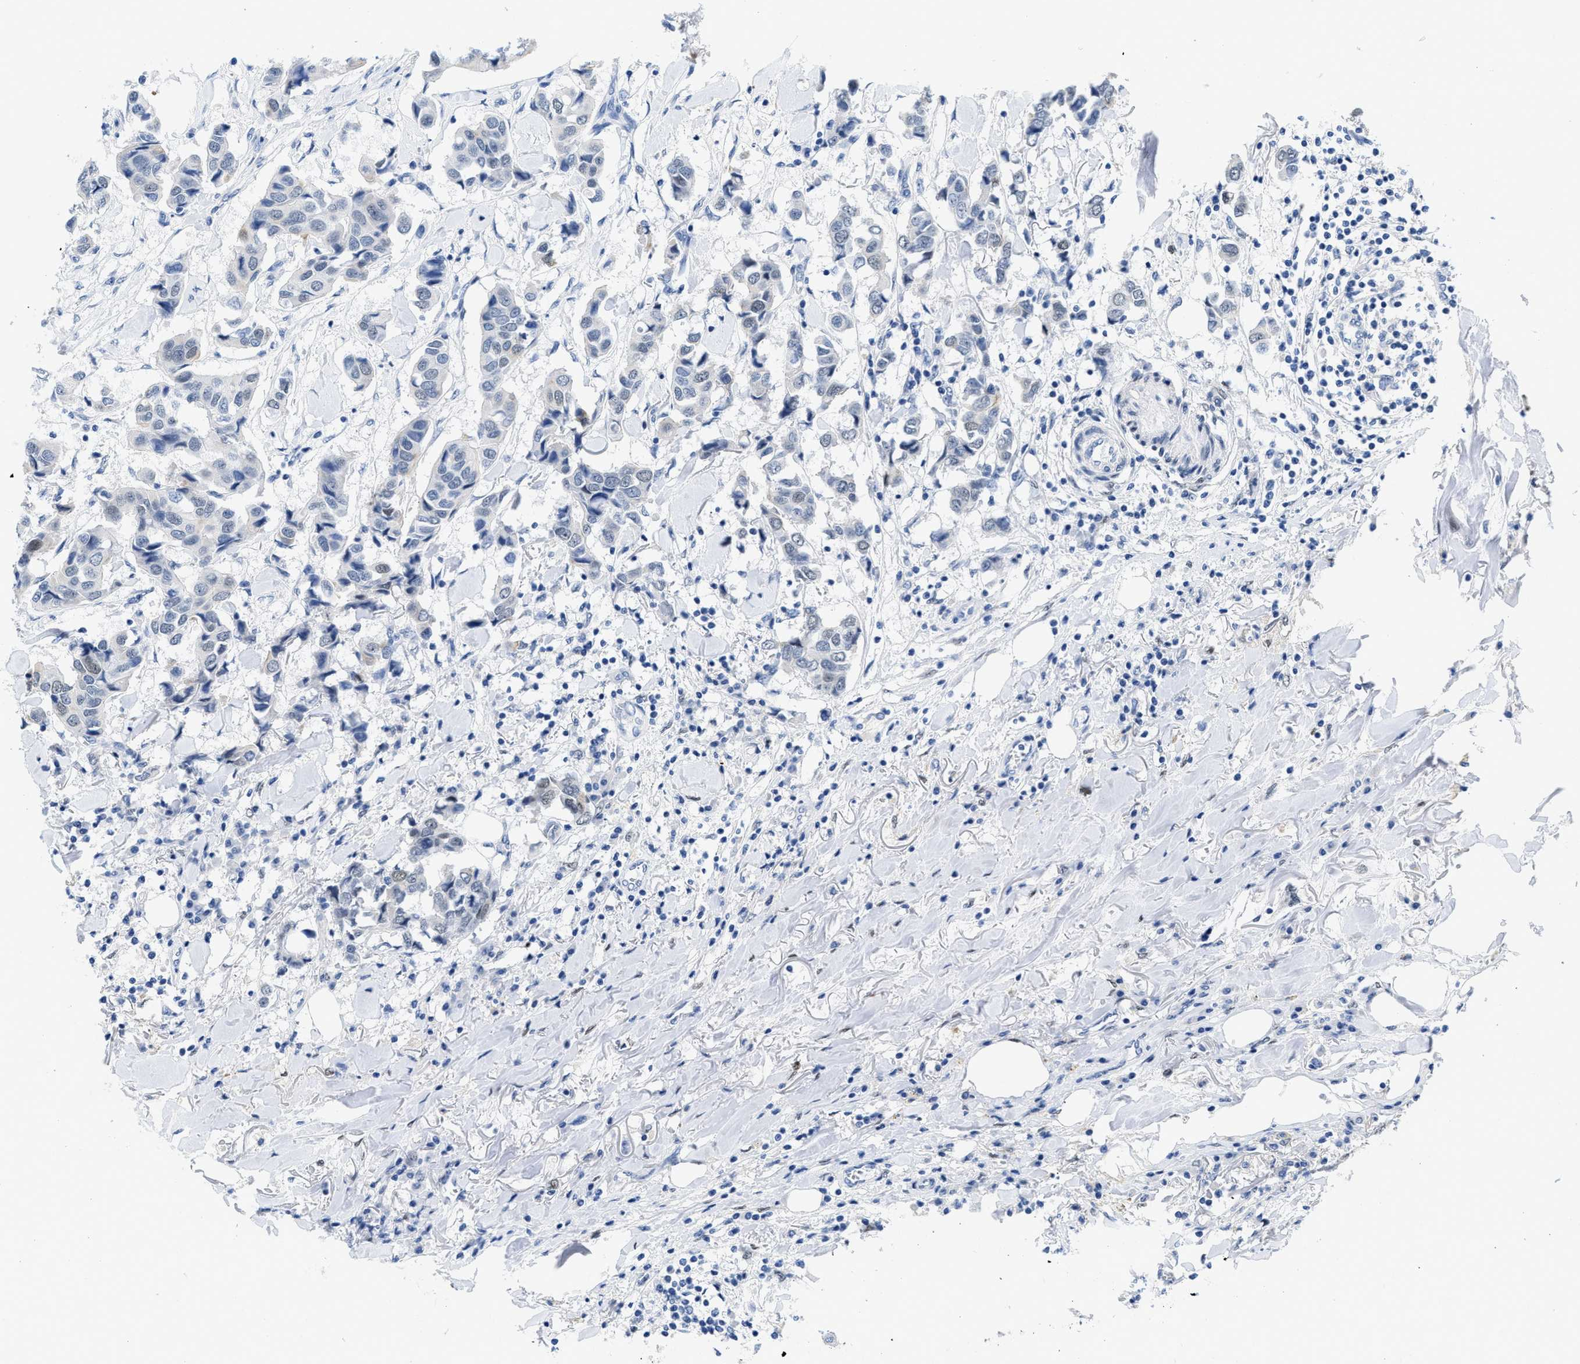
{"staining": {"intensity": "moderate", "quantity": "<25%", "location": "nuclear"}, "tissue": "breast cancer", "cell_type": "Tumor cells", "image_type": "cancer", "snomed": [{"axis": "morphology", "description": "Duct carcinoma"}, {"axis": "topography", "description": "Breast"}], "caption": "High-power microscopy captured an immunohistochemistry (IHC) photomicrograph of breast cancer (infiltrating ductal carcinoma), revealing moderate nuclear positivity in about <25% of tumor cells.", "gene": "NFIX", "patient": {"sex": "female", "age": 80}}